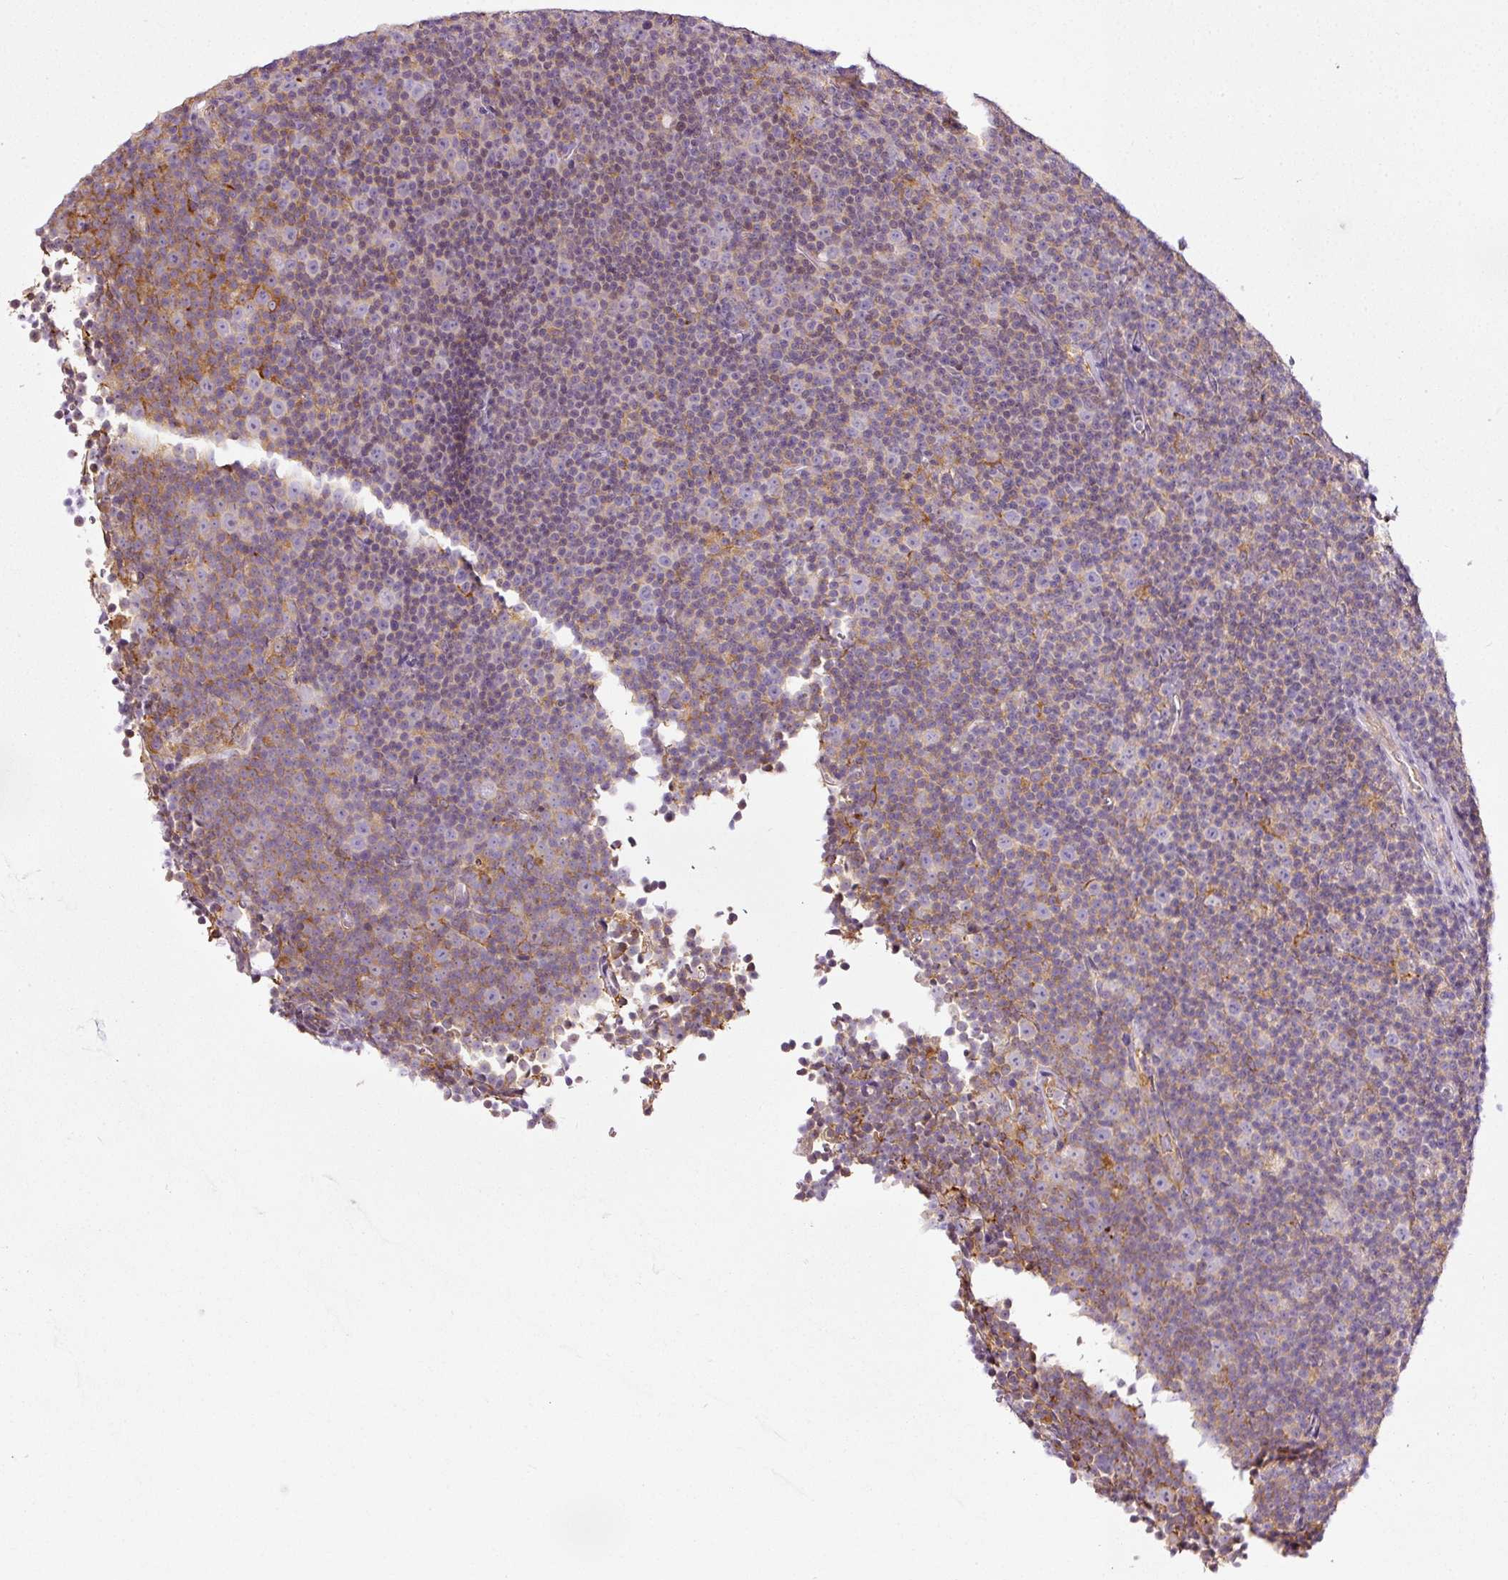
{"staining": {"intensity": "weak", "quantity": "<25%", "location": "cytoplasmic/membranous"}, "tissue": "lymphoma", "cell_type": "Tumor cells", "image_type": "cancer", "snomed": [{"axis": "morphology", "description": "Malignant lymphoma, non-Hodgkin's type, Low grade"}, {"axis": "topography", "description": "Lymph node"}], "caption": "Immunohistochemistry (IHC) of malignant lymphoma, non-Hodgkin's type (low-grade) exhibits no positivity in tumor cells. (Stains: DAB (3,3'-diaminobenzidine) IHC with hematoxylin counter stain, Microscopy: brightfield microscopy at high magnification).", "gene": "SCNM1", "patient": {"sex": "female", "age": 67}}